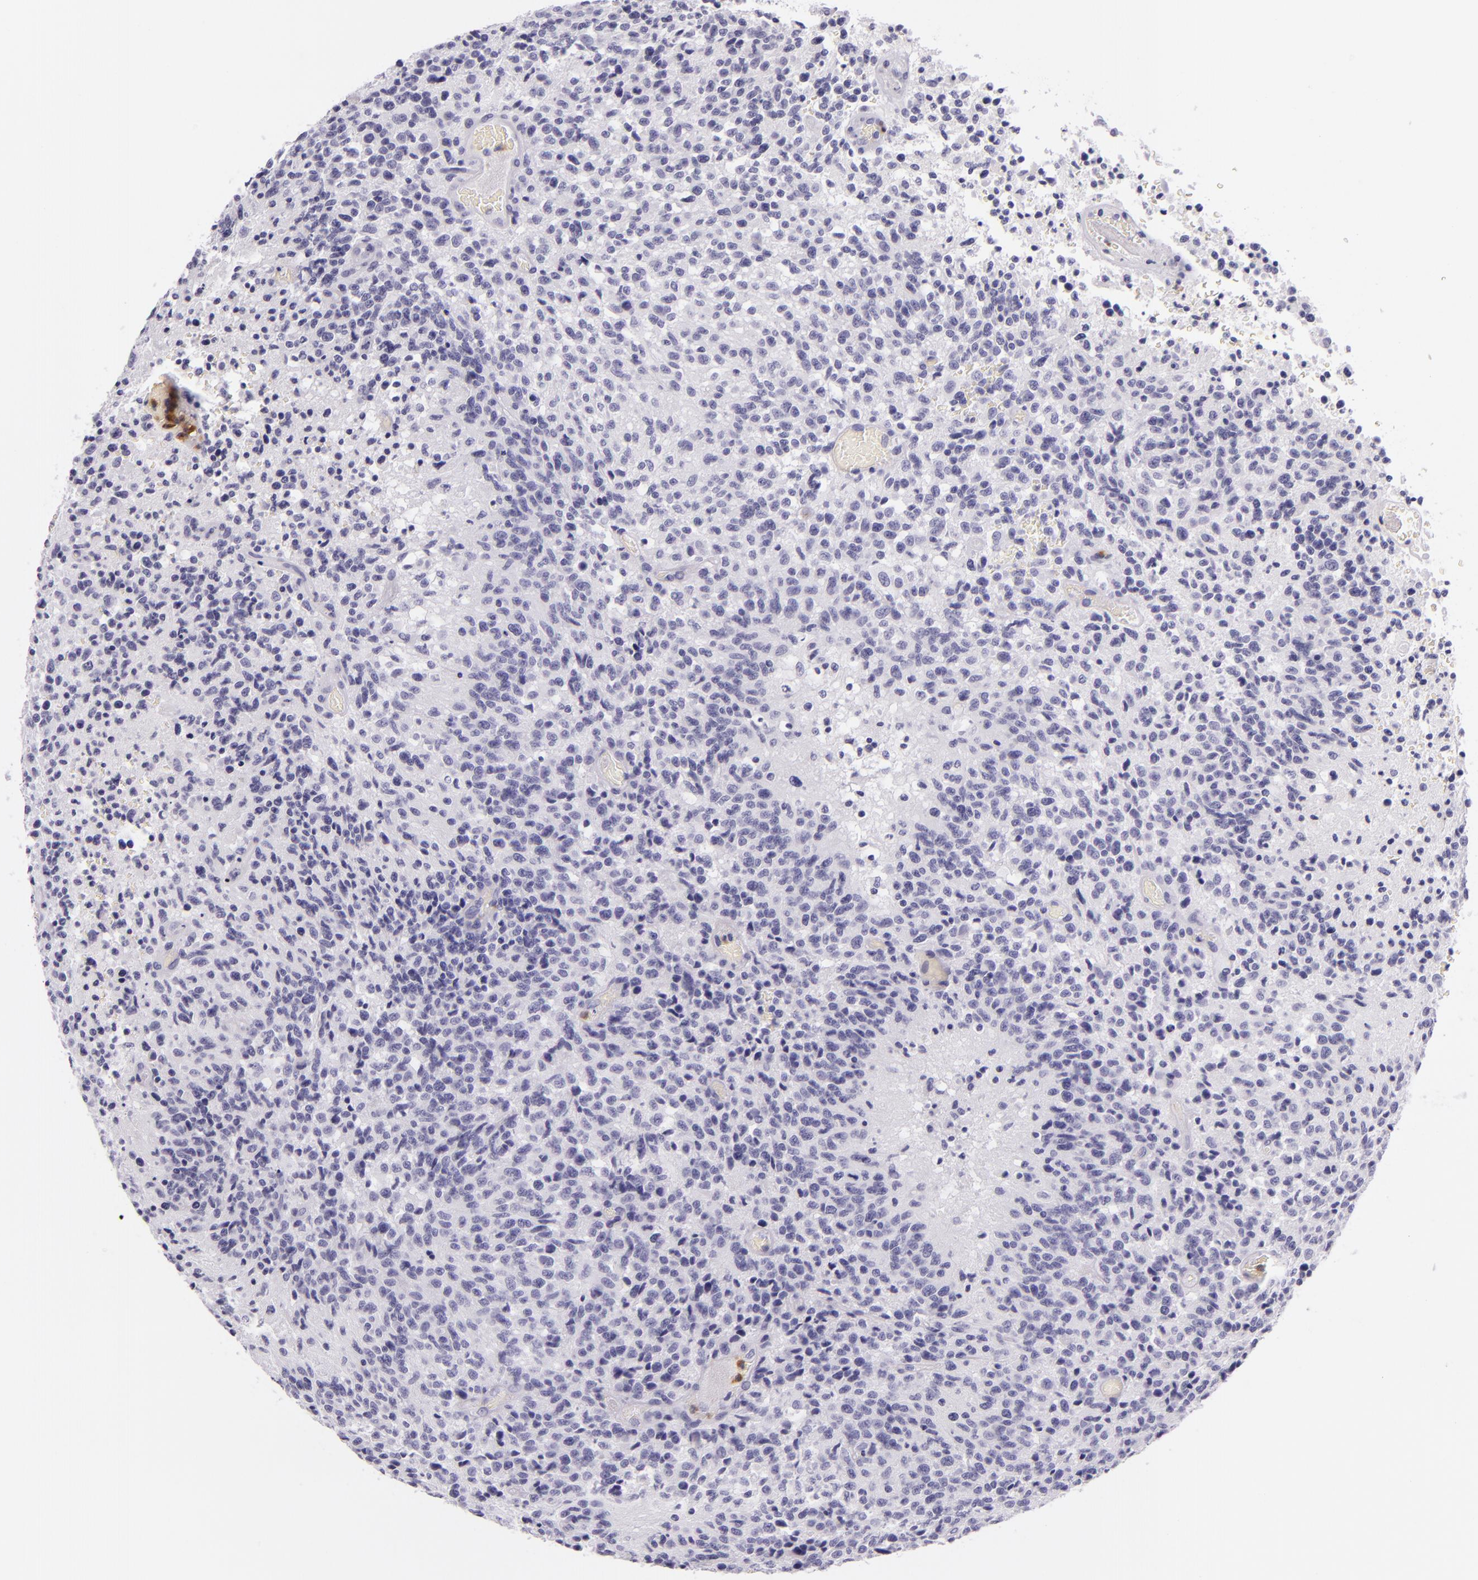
{"staining": {"intensity": "negative", "quantity": "none", "location": "none"}, "tissue": "glioma", "cell_type": "Tumor cells", "image_type": "cancer", "snomed": [{"axis": "morphology", "description": "Glioma, malignant, High grade"}, {"axis": "topography", "description": "Brain"}], "caption": "A high-resolution histopathology image shows immunohistochemistry staining of malignant glioma (high-grade), which shows no significant positivity in tumor cells.", "gene": "CEACAM1", "patient": {"sex": "male", "age": 36}}